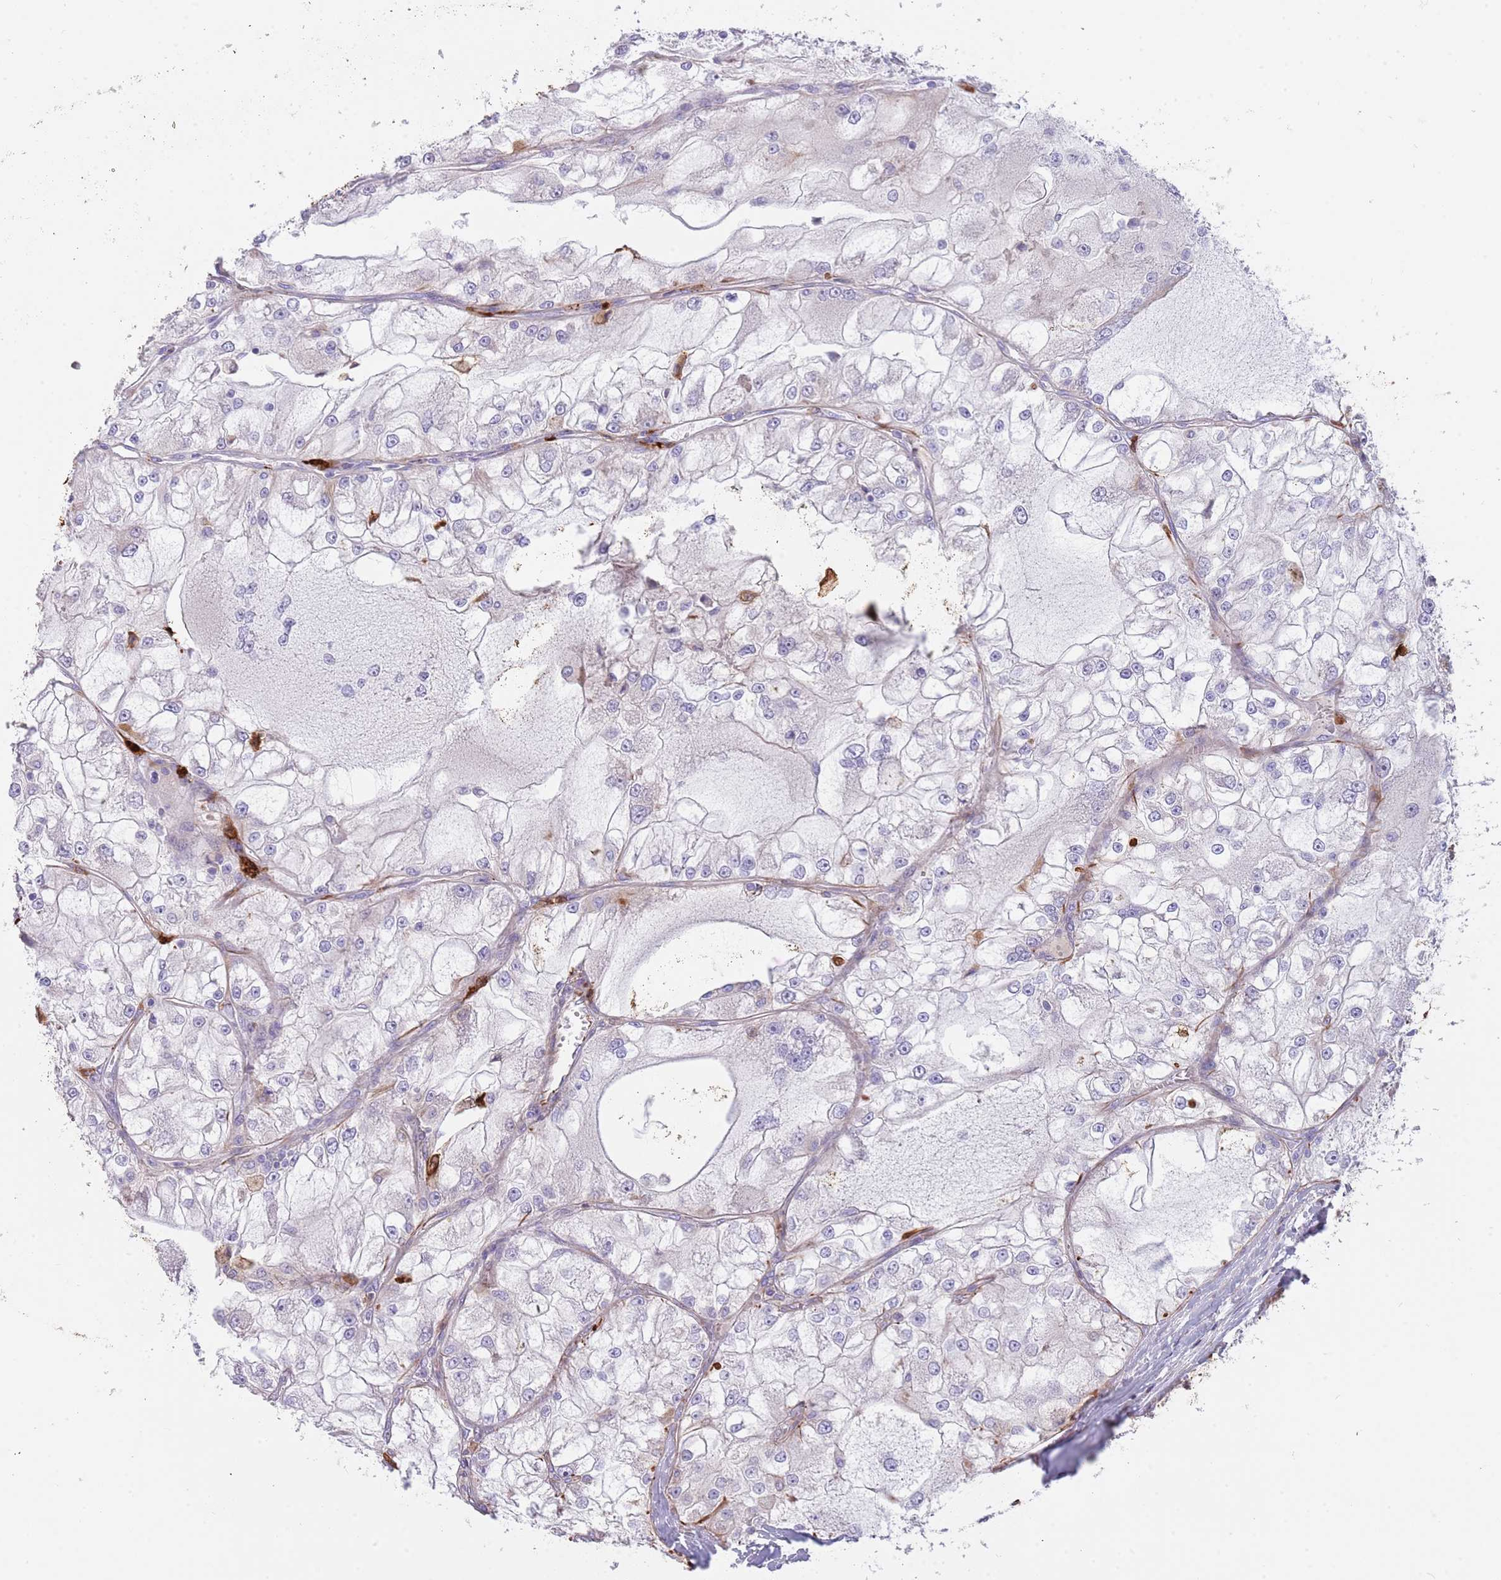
{"staining": {"intensity": "negative", "quantity": "none", "location": "none"}, "tissue": "renal cancer", "cell_type": "Tumor cells", "image_type": "cancer", "snomed": [{"axis": "morphology", "description": "Adenocarcinoma, NOS"}, {"axis": "topography", "description": "Kidney"}], "caption": "A high-resolution image shows IHC staining of renal cancer (adenocarcinoma), which reveals no significant expression in tumor cells.", "gene": "MOGAT1", "patient": {"sex": "female", "age": 72}}